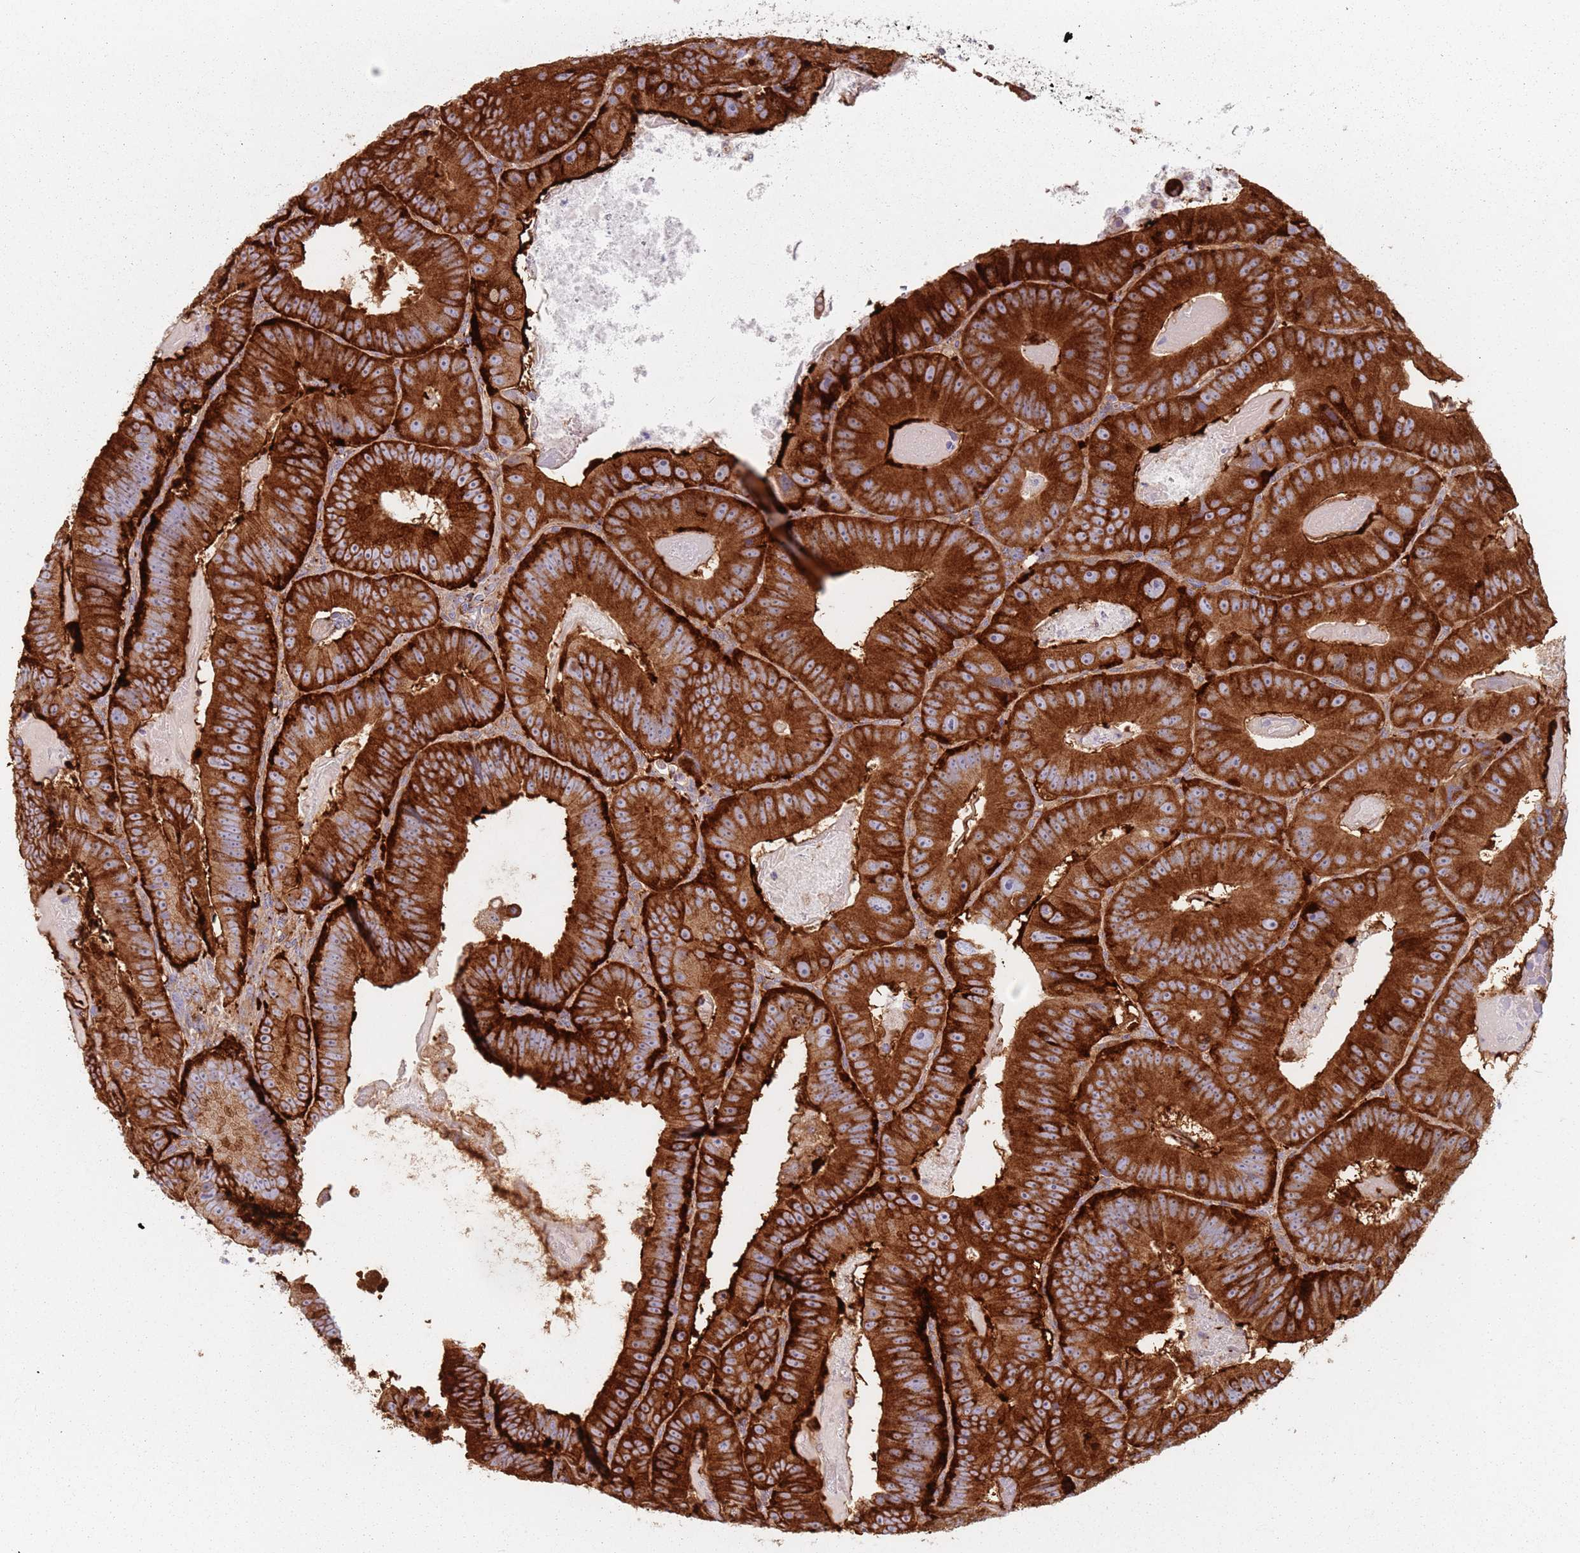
{"staining": {"intensity": "strong", "quantity": ">75%", "location": "cytoplasmic/membranous"}, "tissue": "colorectal cancer", "cell_type": "Tumor cells", "image_type": "cancer", "snomed": [{"axis": "morphology", "description": "Adenocarcinoma, NOS"}, {"axis": "topography", "description": "Colon"}], "caption": "Strong cytoplasmic/membranous protein positivity is seen in about >75% of tumor cells in colorectal cancer (adenocarcinoma). The staining was performed using DAB (3,3'-diaminobenzidine) to visualize the protein expression in brown, while the nuclei were stained in blue with hematoxylin (Magnification: 20x).", "gene": "TPD52L2", "patient": {"sex": "female", "age": 86}}